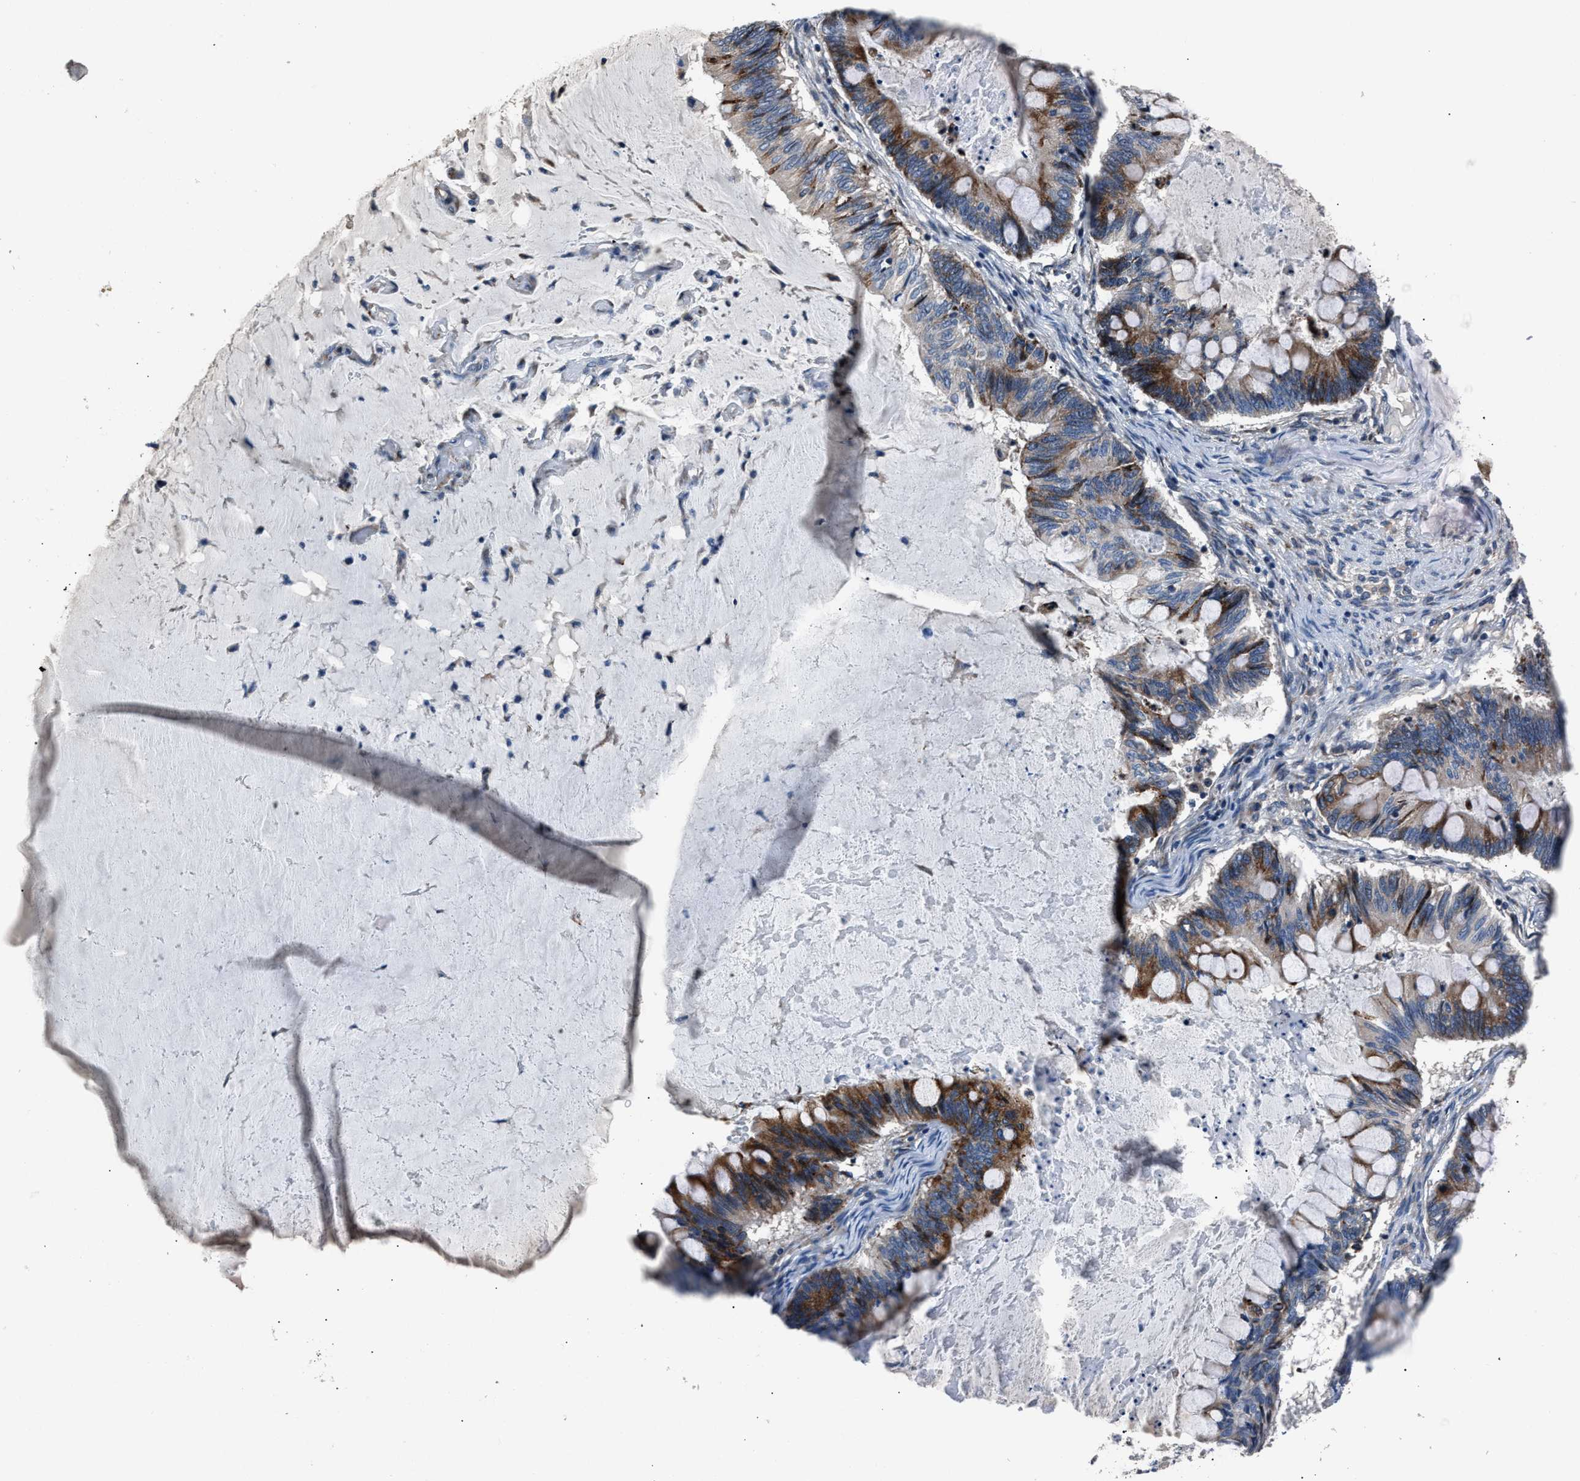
{"staining": {"intensity": "strong", "quantity": "25%-75%", "location": "cytoplasmic/membranous"}, "tissue": "ovarian cancer", "cell_type": "Tumor cells", "image_type": "cancer", "snomed": [{"axis": "morphology", "description": "Cystadenocarcinoma, mucinous, NOS"}, {"axis": "topography", "description": "Ovary"}], "caption": "Immunohistochemical staining of ovarian mucinous cystadenocarcinoma reveals high levels of strong cytoplasmic/membranous protein staining in approximately 25%-75% of tumor cells.", "gene": "DNAJC24", "patient": {"sex": "female", "age": 61}}